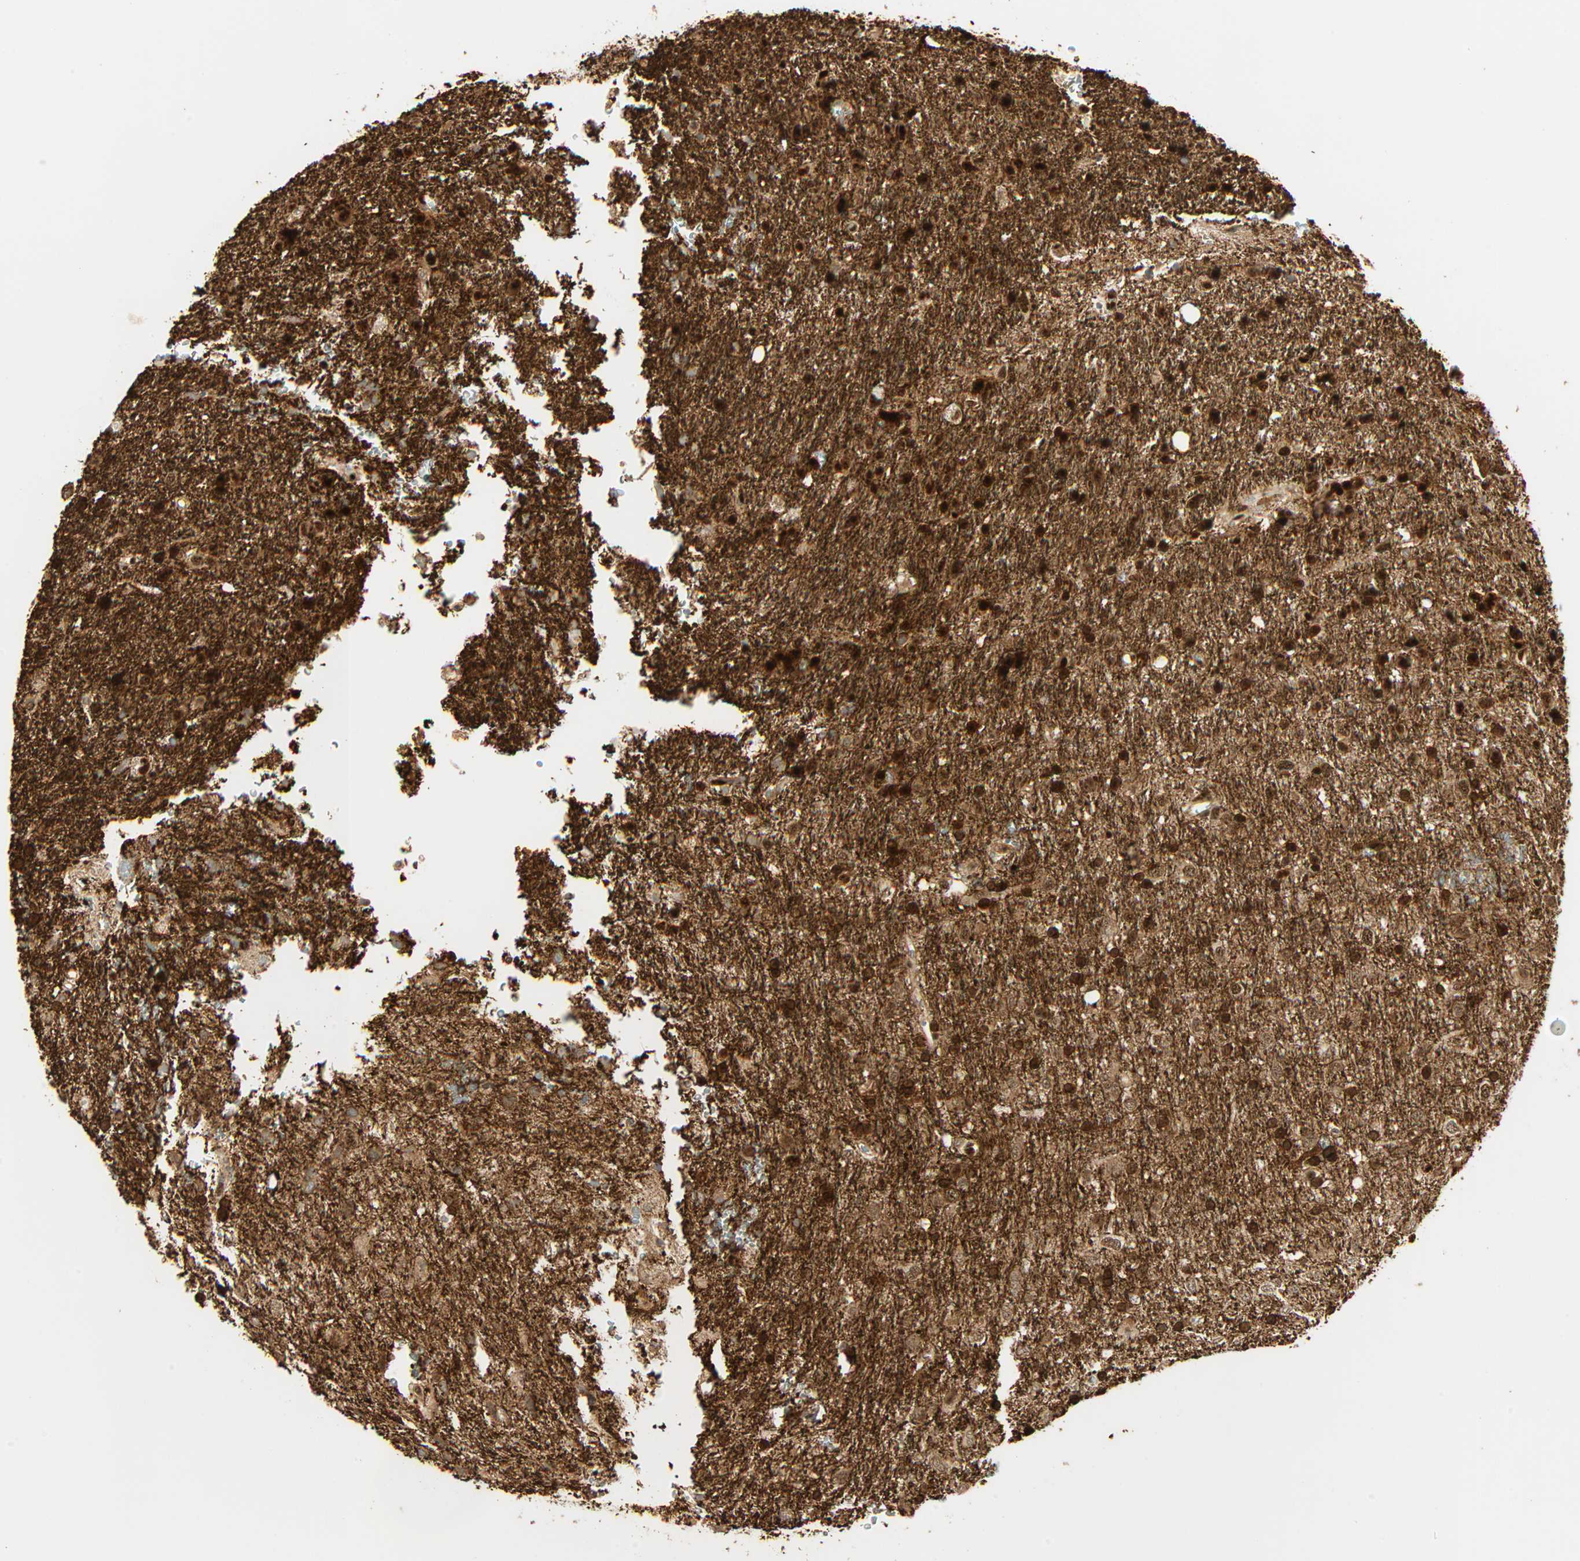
{"staining": {"intensity": "strong", "quantity": ">75%", "location": "cytoplasmic/membranous,nuclear"}, "tissue": "glioma", "cell_type": "Tumor cells", "image_type": "cancer", "snomed": [{"axis": "morphology", "description": "Glioma, malignant, Low grade"}, {"axis": "topography", "description": "Brain"}], "caption": "Protein expression analysis of human malignant glioma (low-grade) reveals strong cytoplasmic/membranous and nuclear expression in approximately >75% of tumor cells.", "gene": "PNPLA6", "patient": {"sex": "male", "age": 77}}